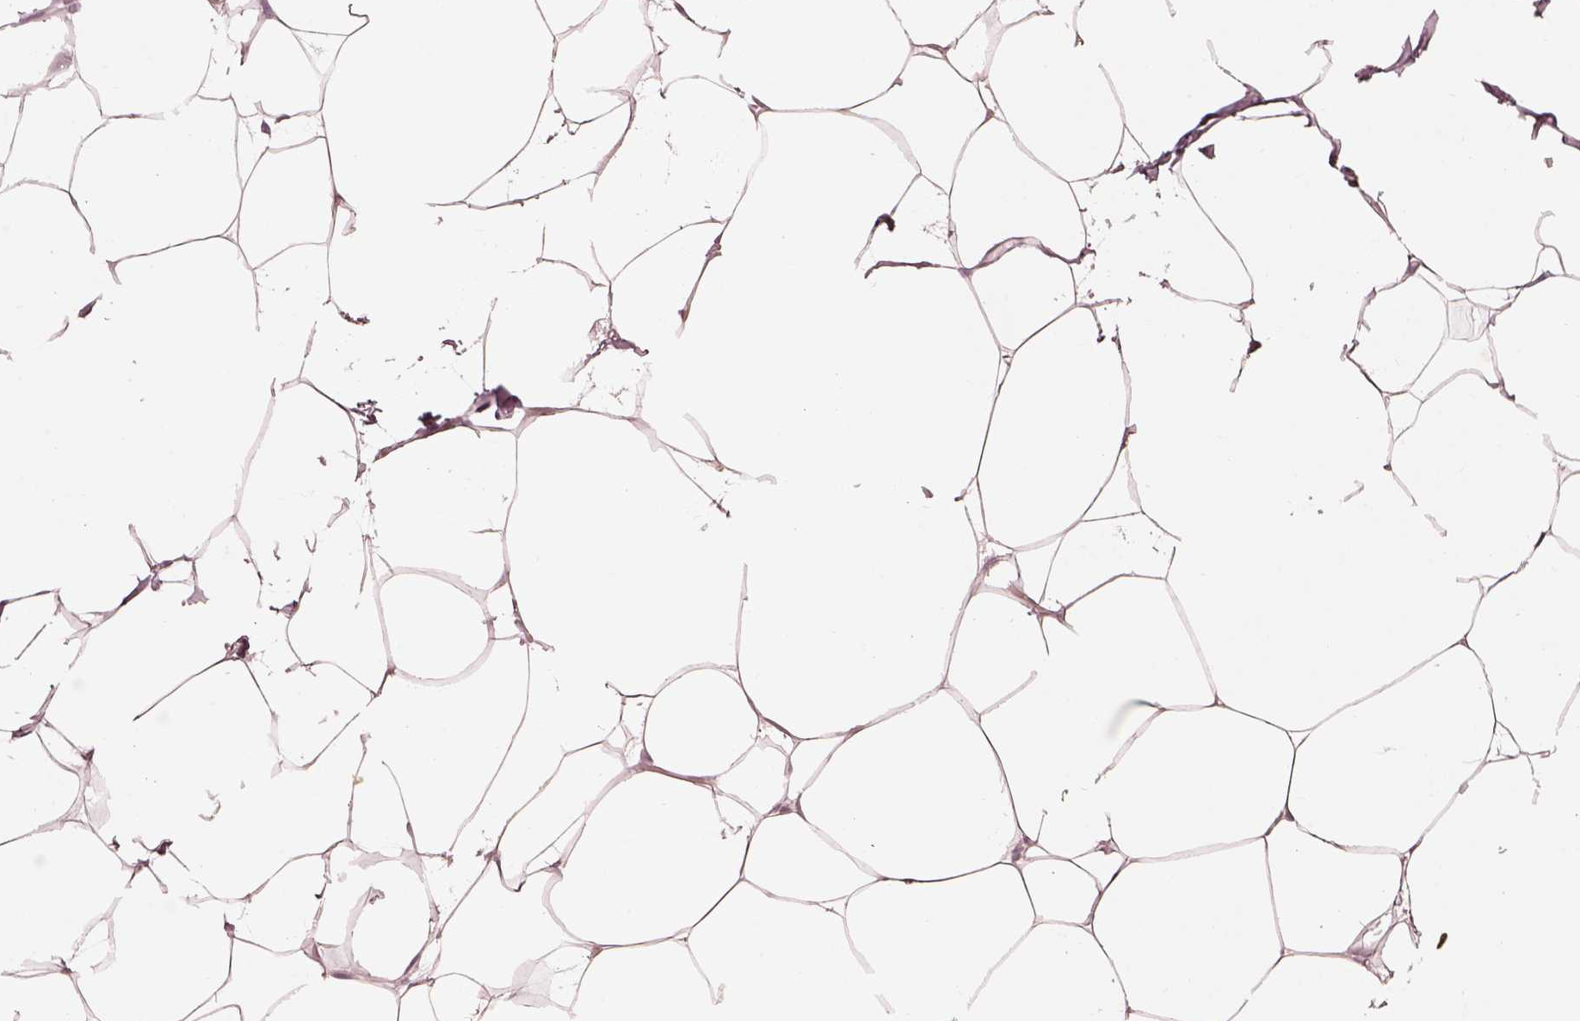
{"staining": {"intensity": "negative", "quantity": "none", "location": "none"}, "tissue": "breast", "cell_type": "Adipocytes", "image_type": "normal", "snomed": [{"axis": "morphology", "description": "Normal tissue, NOS"}, {"axis": "topography", "description": "Breast"}], "caption": "IHC photomicrograph of unremarkable breast: human breast stained with DAB (3,3'-diaminobenzidine) demonstrates no significant protein positivity in adipocytes. (Brightfield microscopy of DAB immunohistochemistry (IHC) at high magnification).", "gene": "SPATA6L", "patient": {"sex": "female", "age": 32}}